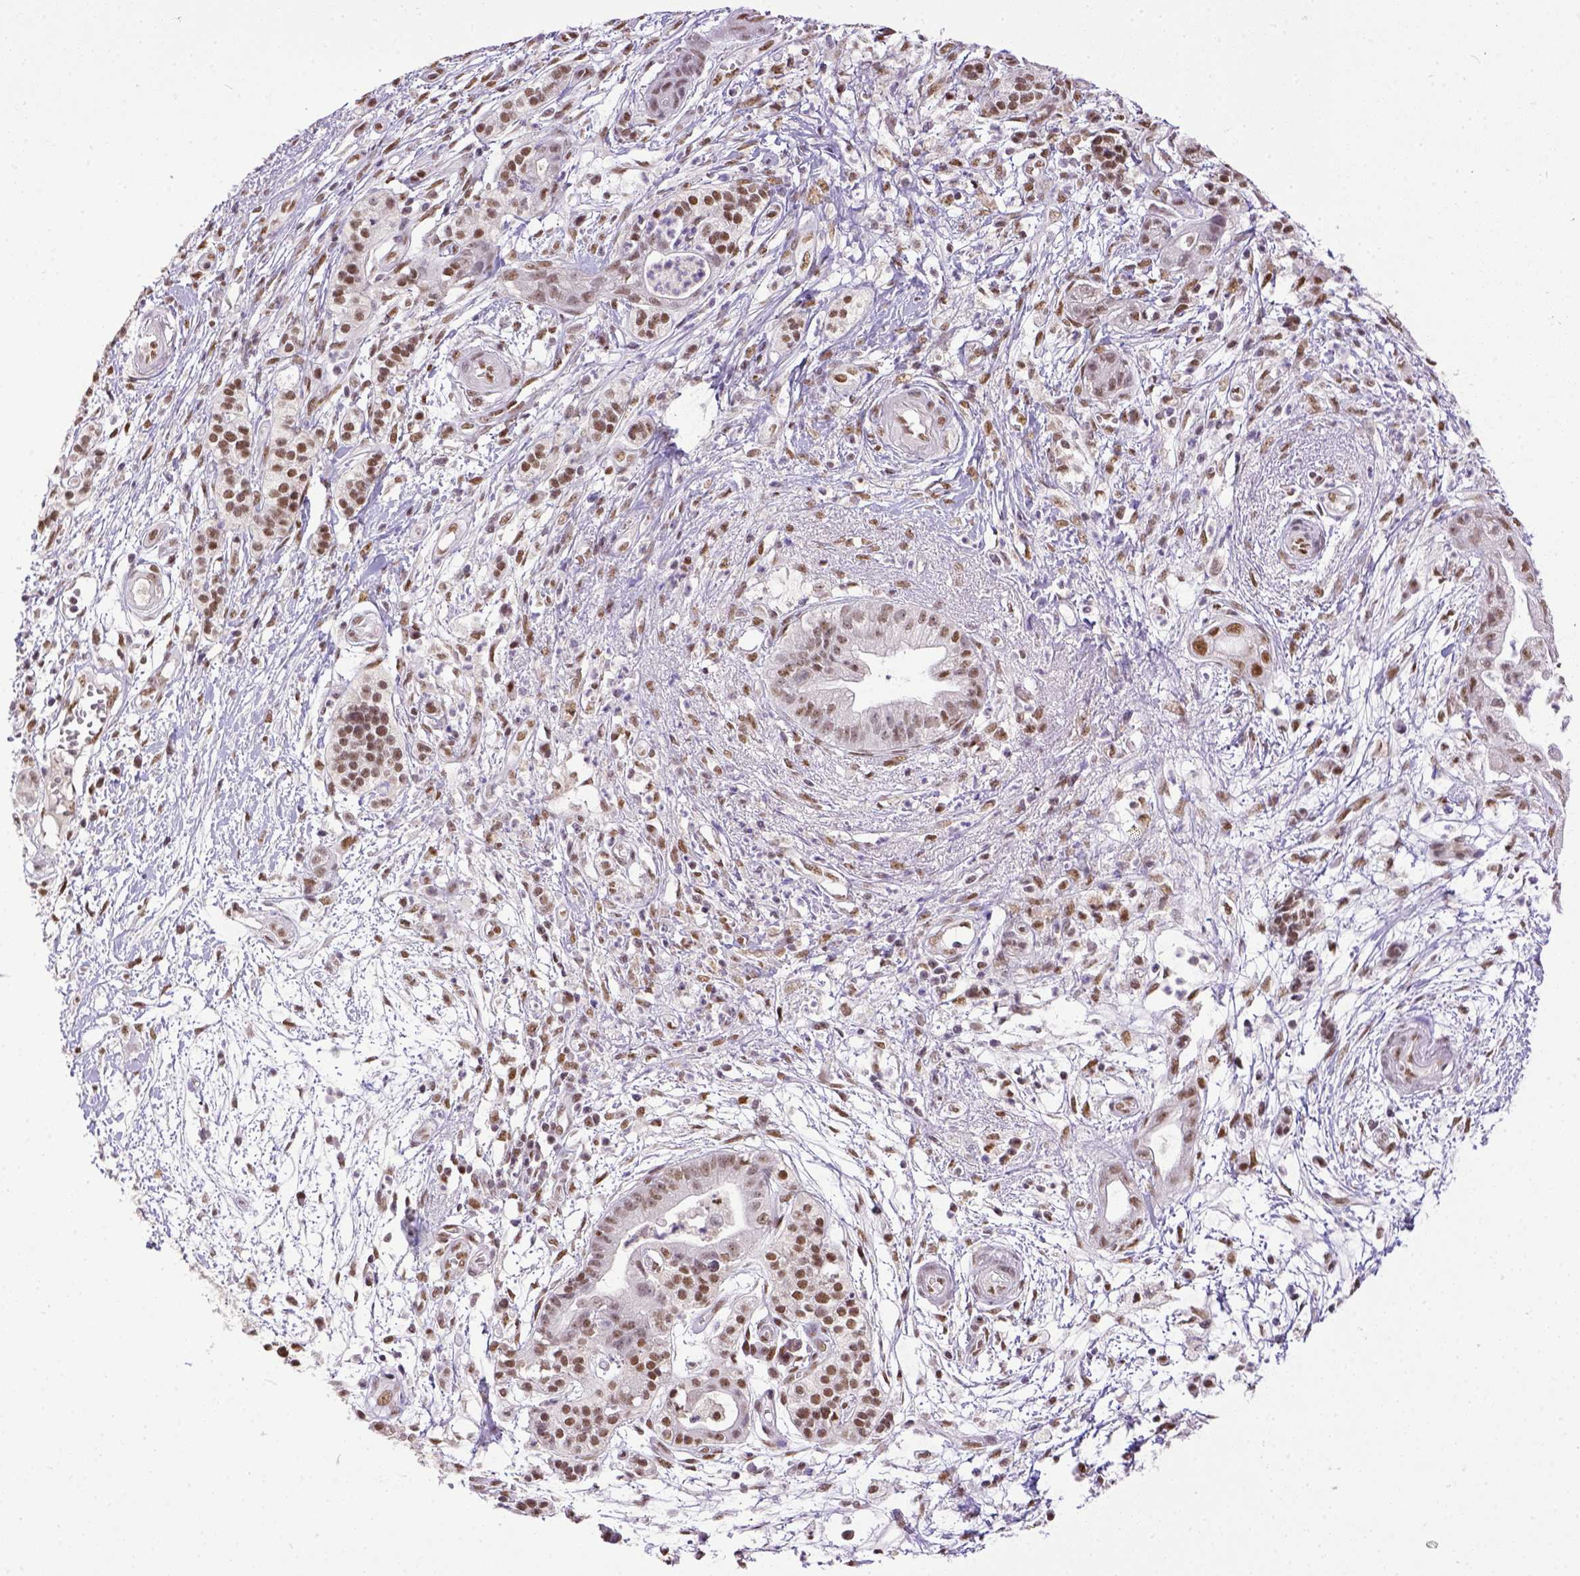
{"staining": {"intensity": "weak", "quantity": ">75%", "location": "nuclear"}, "tissue": "pancreatic cancer", "cell_type": "Tumor cells", "image_type": "cancer", "snomed": [{"axis": "morphology", "description": "Normal tissue, NOS"}, {"axis": "morphology", "description": "Adenocarcinoma, NOS"}, {"axis": "topography", "description": "Lymph node"}, {"axis": "topography", "description": "Pancreas"}], "caption": "Protein staining by immunohistochemistry exhibits weak nuclear staining in about >75% of tumor cells in pancreatic cancer. The staining is performed using DAB (3,3'-diaminobenzidine) brown chromogen to label protein expression. The nuclei are counter-stained blue using hematoxylin.", "gene": "ERCC1", "patient": {"sex": "female", "age": 58}}